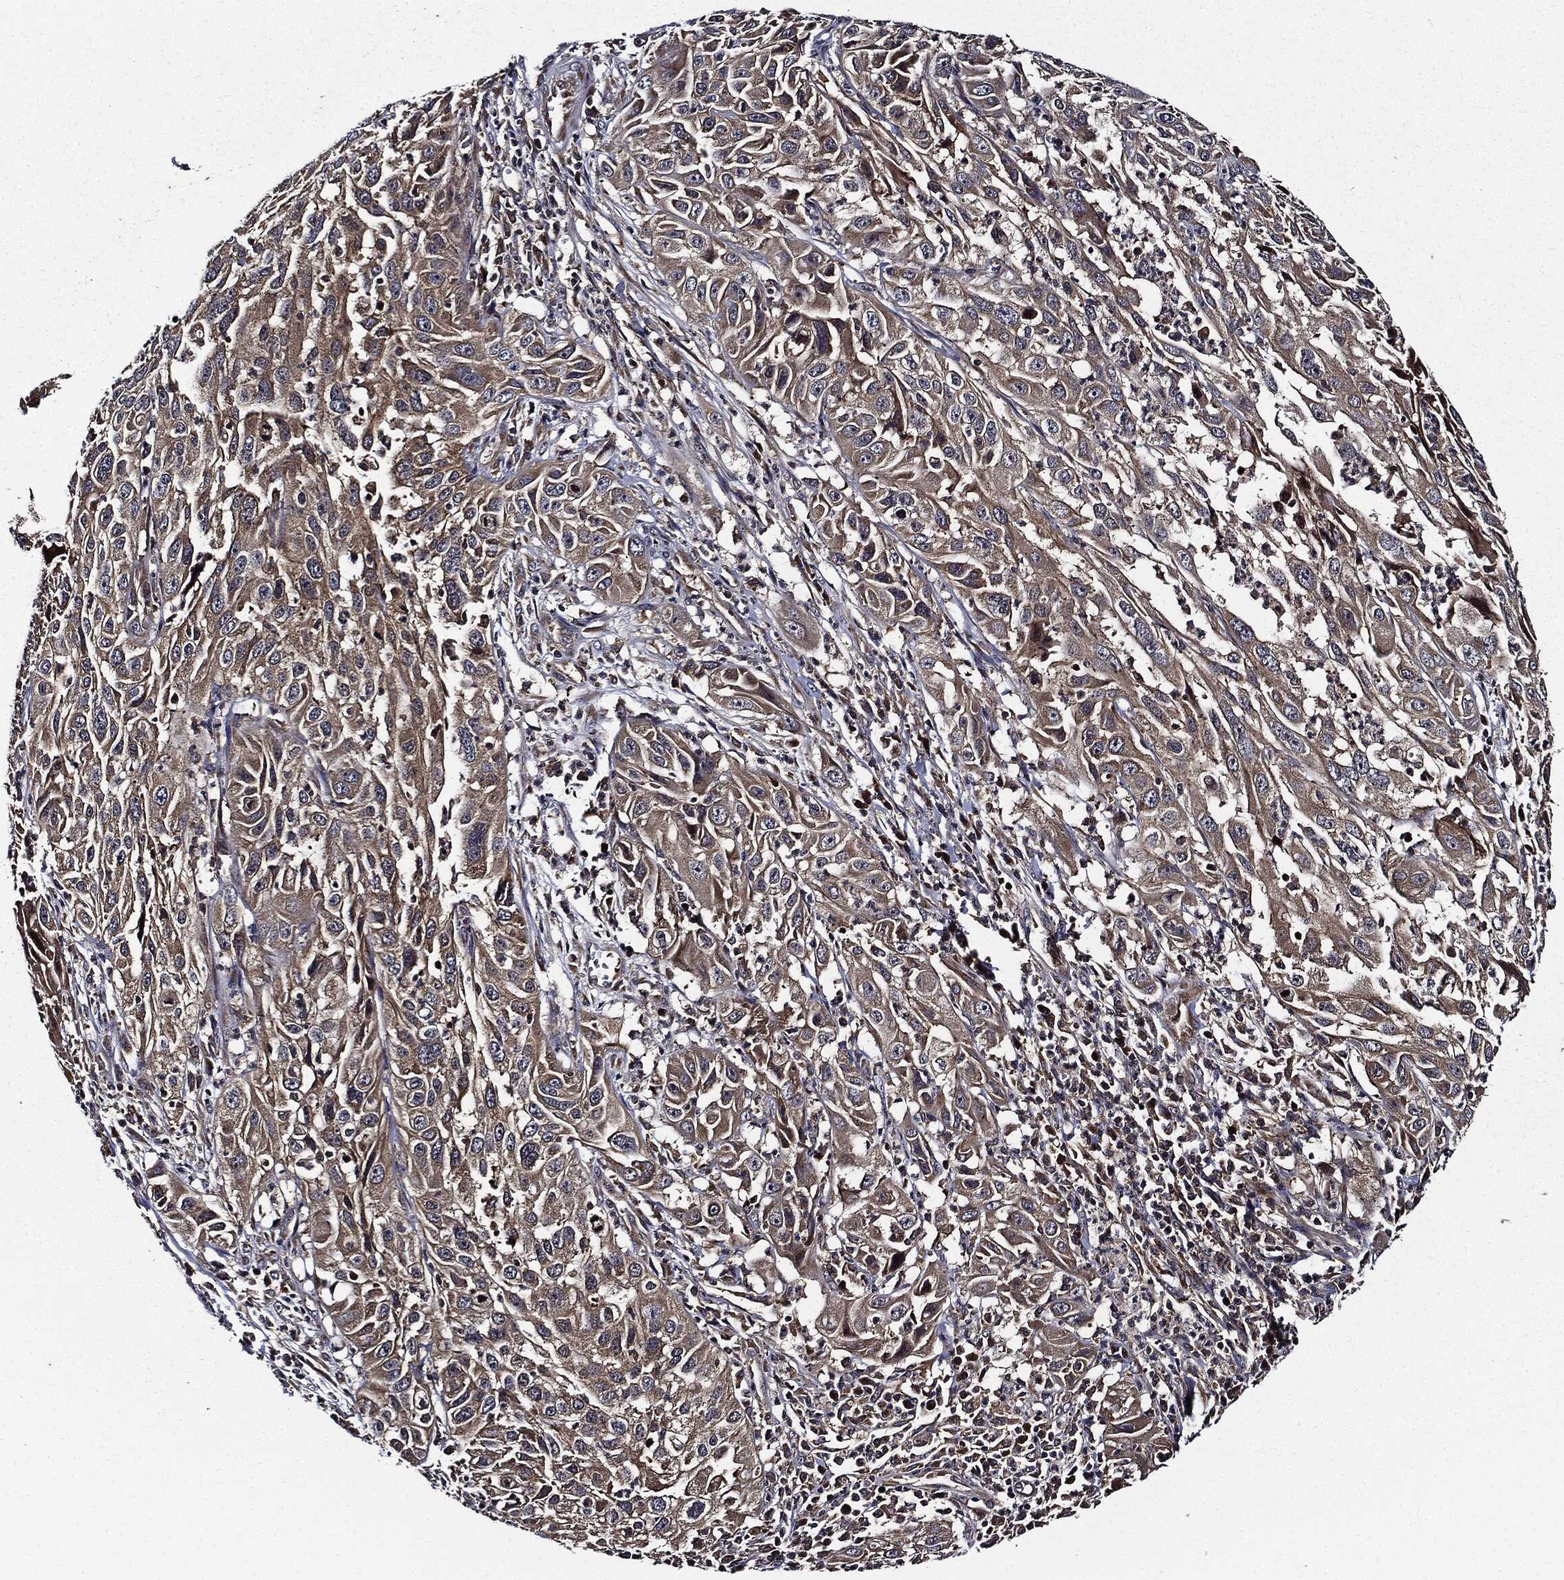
{"staining": {"intensity": "weak", "quantity": "25%-75%", "location": "cytoplasmic/membranous"}, "tissue": "cervical cancer", "cell_type": "Tumor cells", "image_type": "cancer", "snomed": [{"axis": "morphology", "description": "Squamous cell carcinoma, NOS"}, {"axis": "topography", "description": "Cervix"}], "caption": "Protein staining of squamous cell carcinoma (cervical) tissue displays weak cytoplasmic/membranous expression in approximately 25%-75% of tumor cells.", "gene": "HTT", "patient": {"sex": "female", "age": 32}}